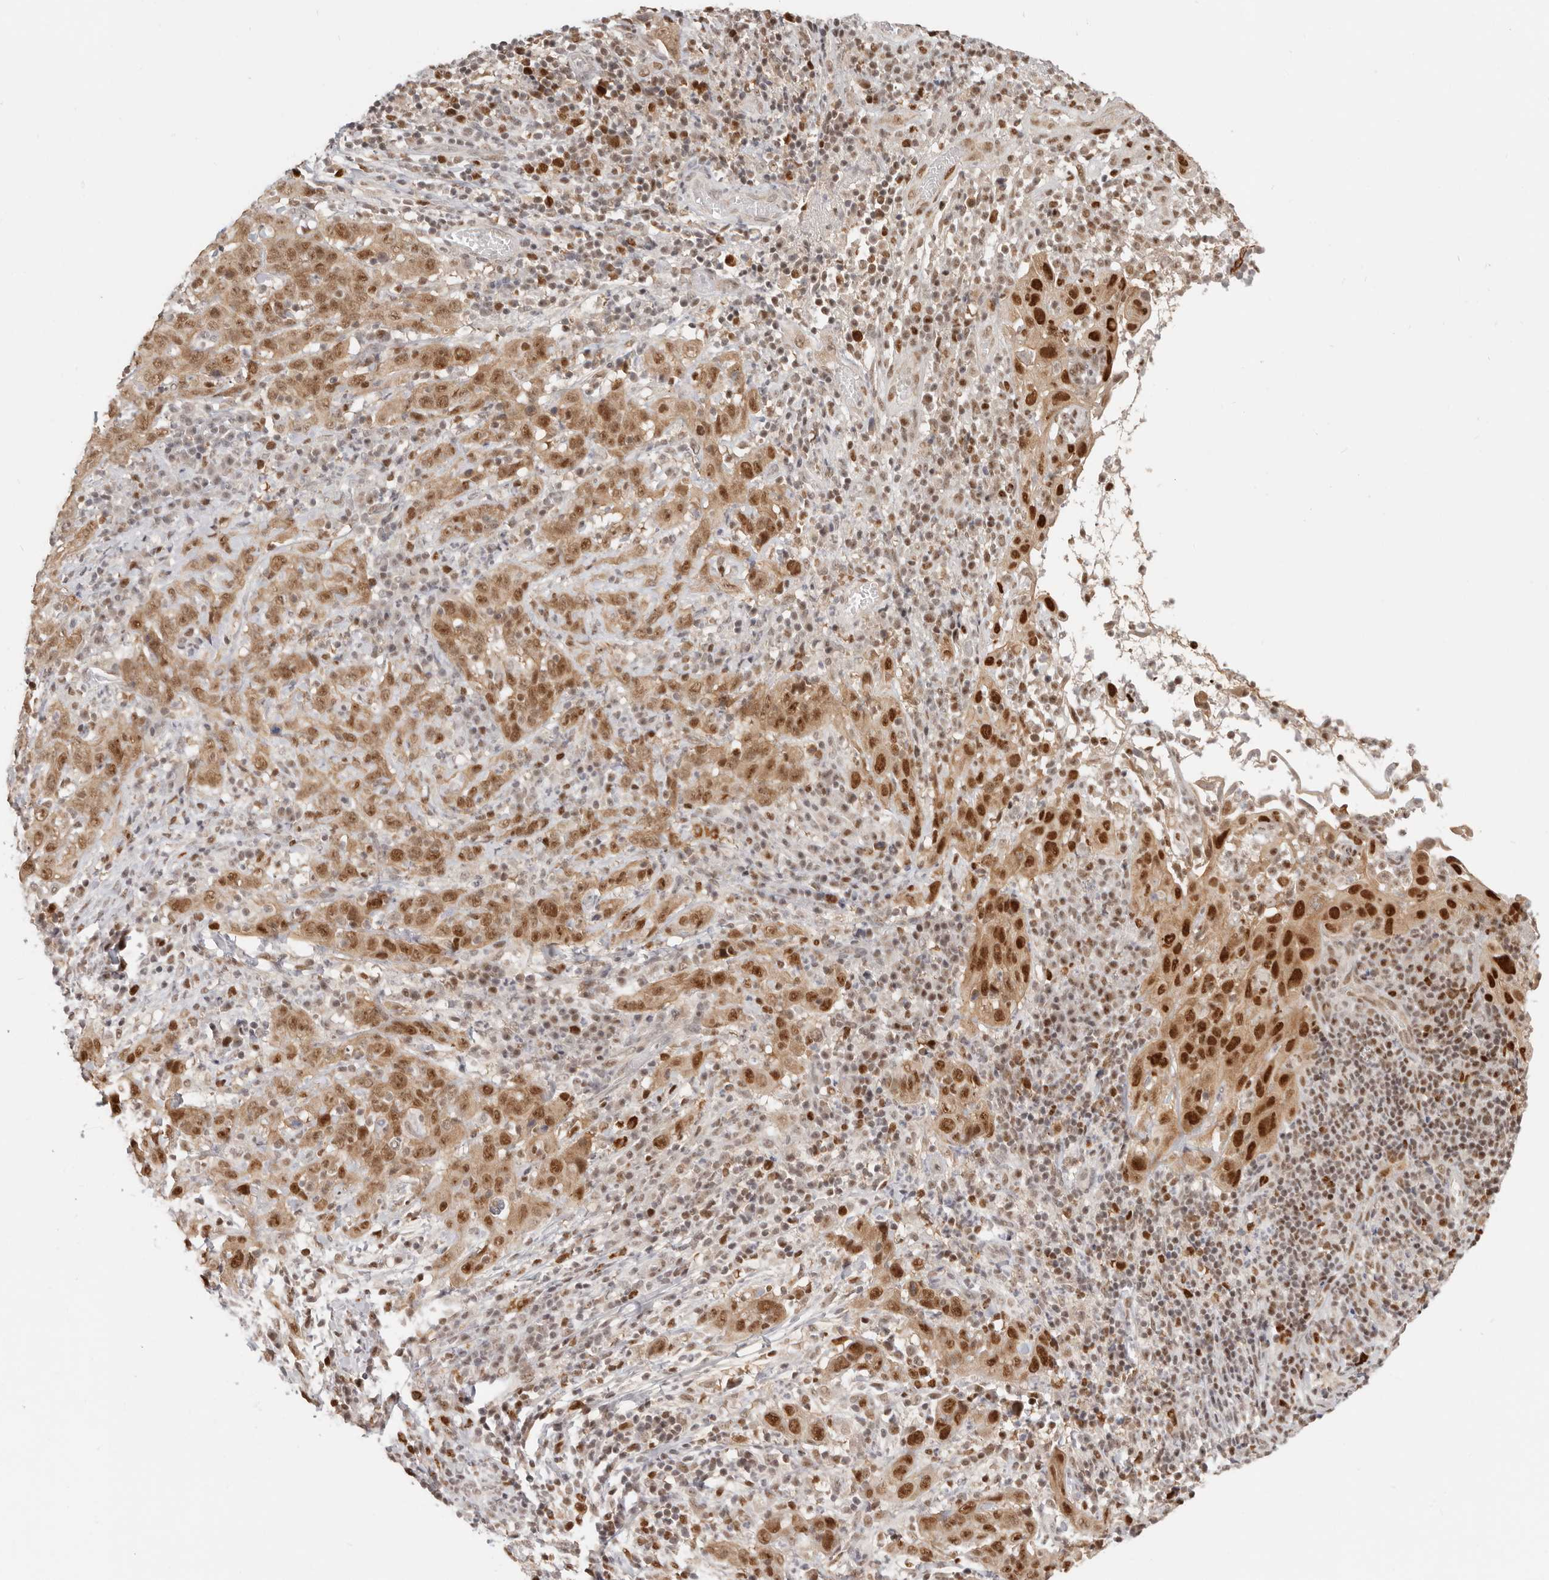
{"staining": {"intensity": "strong", "quantity": ">75%", "location": "cytoplasmic/membranous,nuclear"}, "tissue": "cervical cancer", "cell_type": "Tumor cells", "image_type": "cancer", "snomed": [{"axis": "morphology", "description": "Squamous cell carcinoma, NOS"}, {"axis": "topography", "description": "Cervix"}], "caption": "Immunohistochemical staining of cervical squamous cell carcinoma exhibits high levels of strong cytoplasmic/membranous and nuclear protein positivity in about >75% of tumor cells.", "gene": "RFC2", "patient": {"sex": "female", "age": 46}}